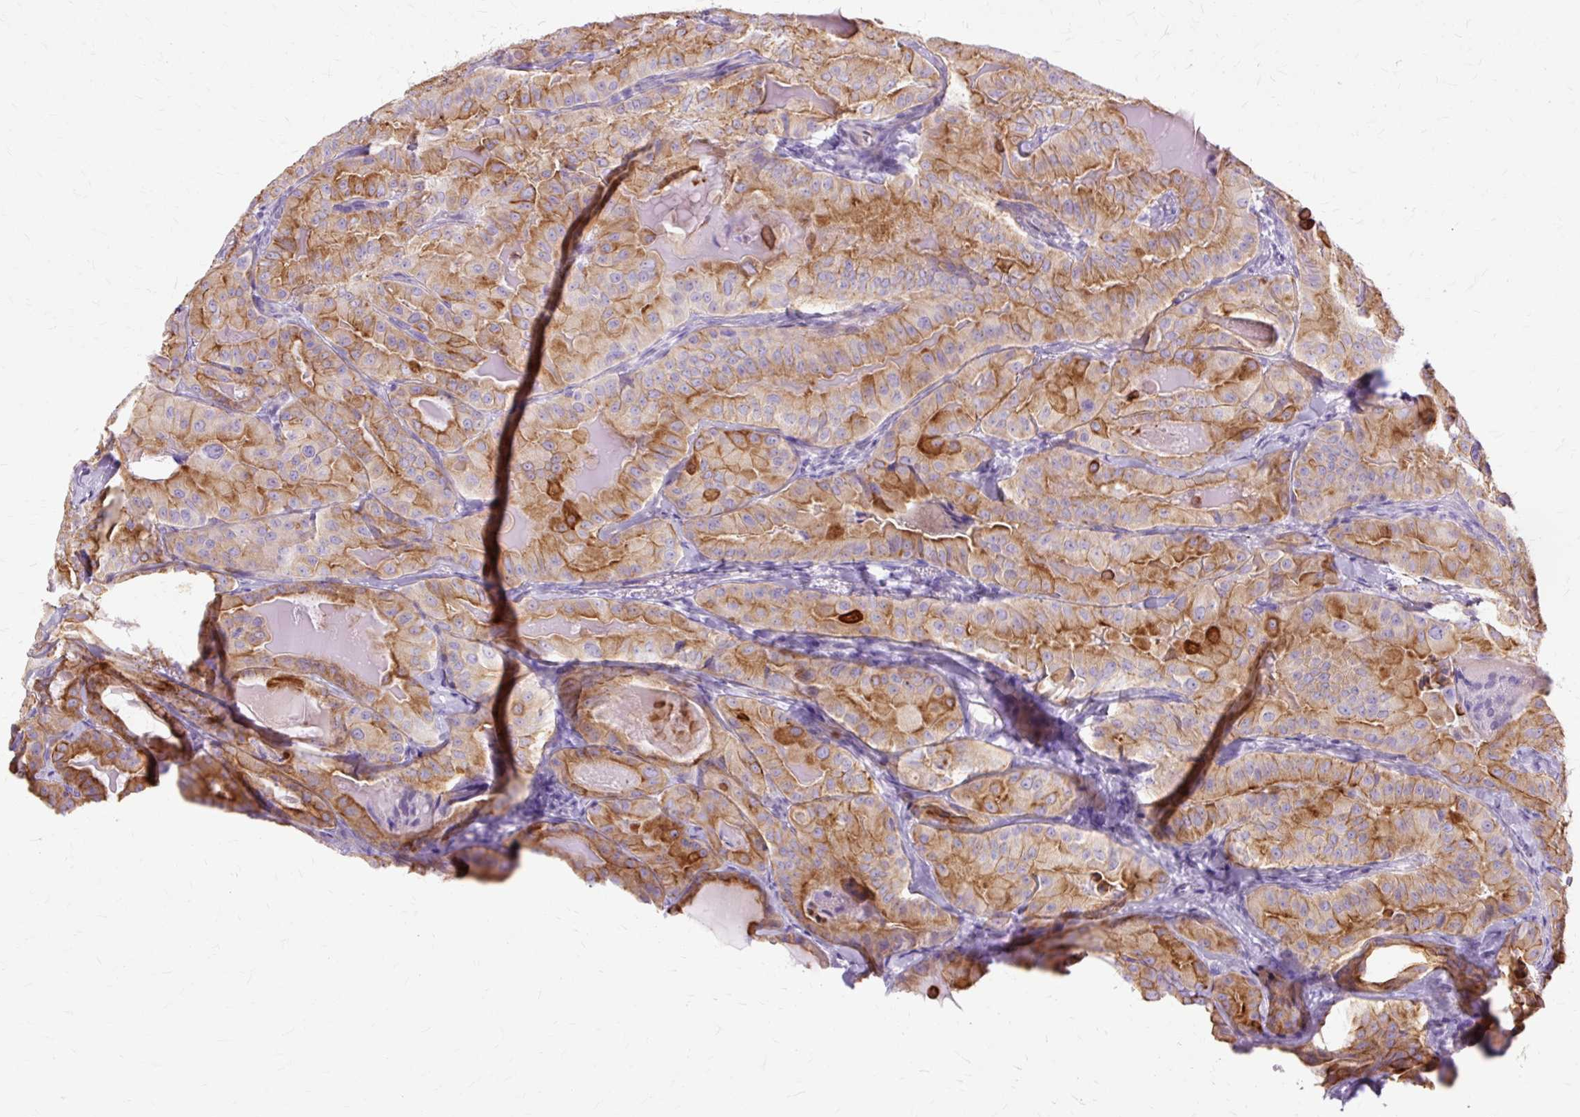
{"staining": {"intensity": "strong", "quantity": "25%-75%", "location": "cytoplasmic/membranous"}, "tissue": "thyroid cancer", "cell_type": "Tumor cells", "image_type": "cancer", "snomed": [{"axis": "morphology", "description": "Papillary adenocarcinoma, NOS"}, {"axis": "topography", "description": "Thyroid gland"}], "caption": "Human thyroid papillary adenocarcinoma stained for a protein (brown) exhibits strong cytoplasmic/membranous positive staining in approximately 25%-75% of tumor cells.", "gene": "DCTN4", "patient": {"sex": "female", "age": 68}}